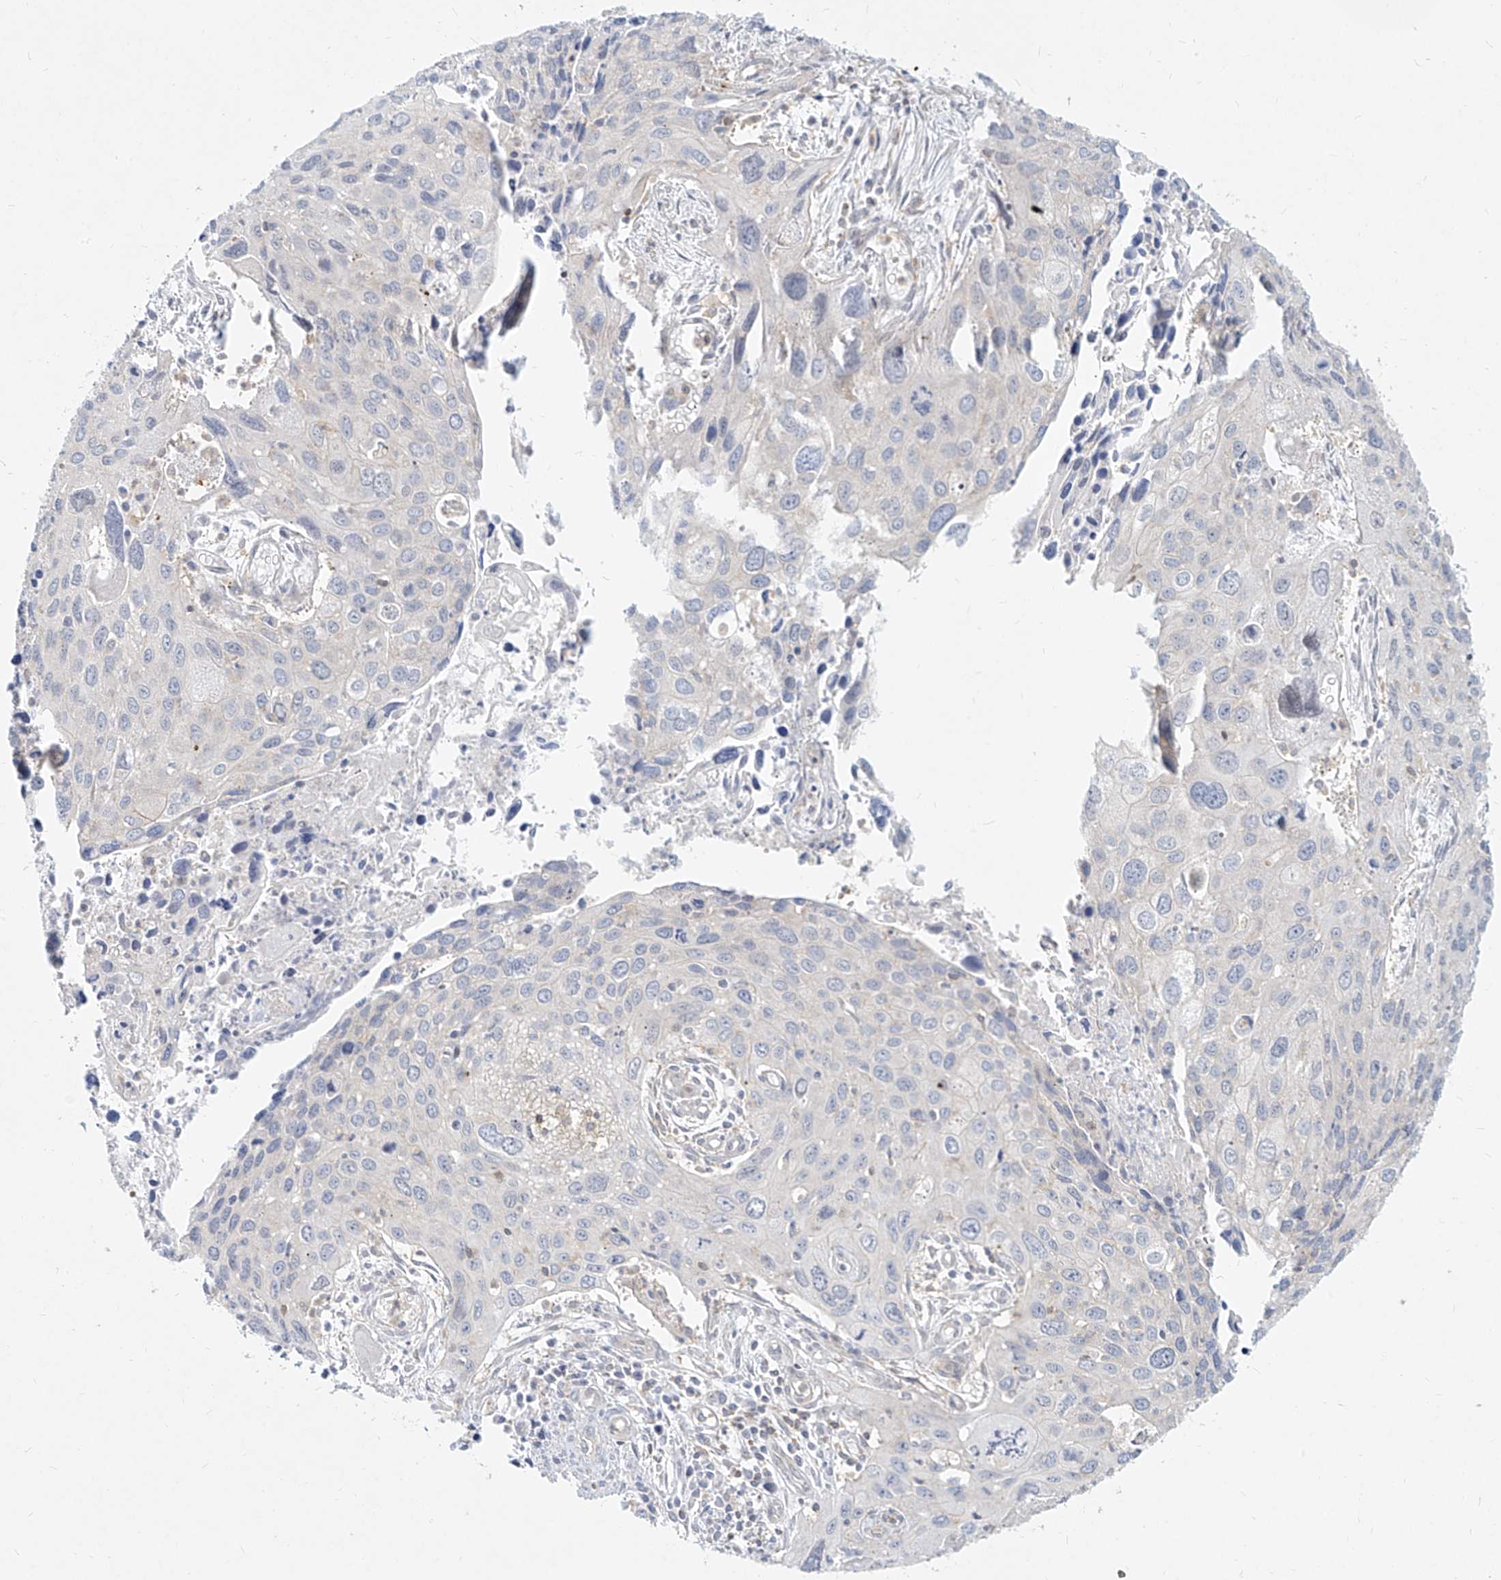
{"staining": {"intensity": "negative", "quantity": "none", "location": "none"}, "tissue": "cervical cancer", "cell_type": "Tumor cells", "image_type": "cancer", "snomed": [{"axis": "morphology", "description": "Squamous cell carcinoma, NOS"}, {"axis": "topography", "description": "Cervix"}], "caption": "Human cervical cancer (squamous cell carcinoma) stained for a protein using immunohistochemistry (IHC) shows no positivity in tumor cells.", "gene": "SLC2A12", "patient": {"sex": "female", "age": 55}}